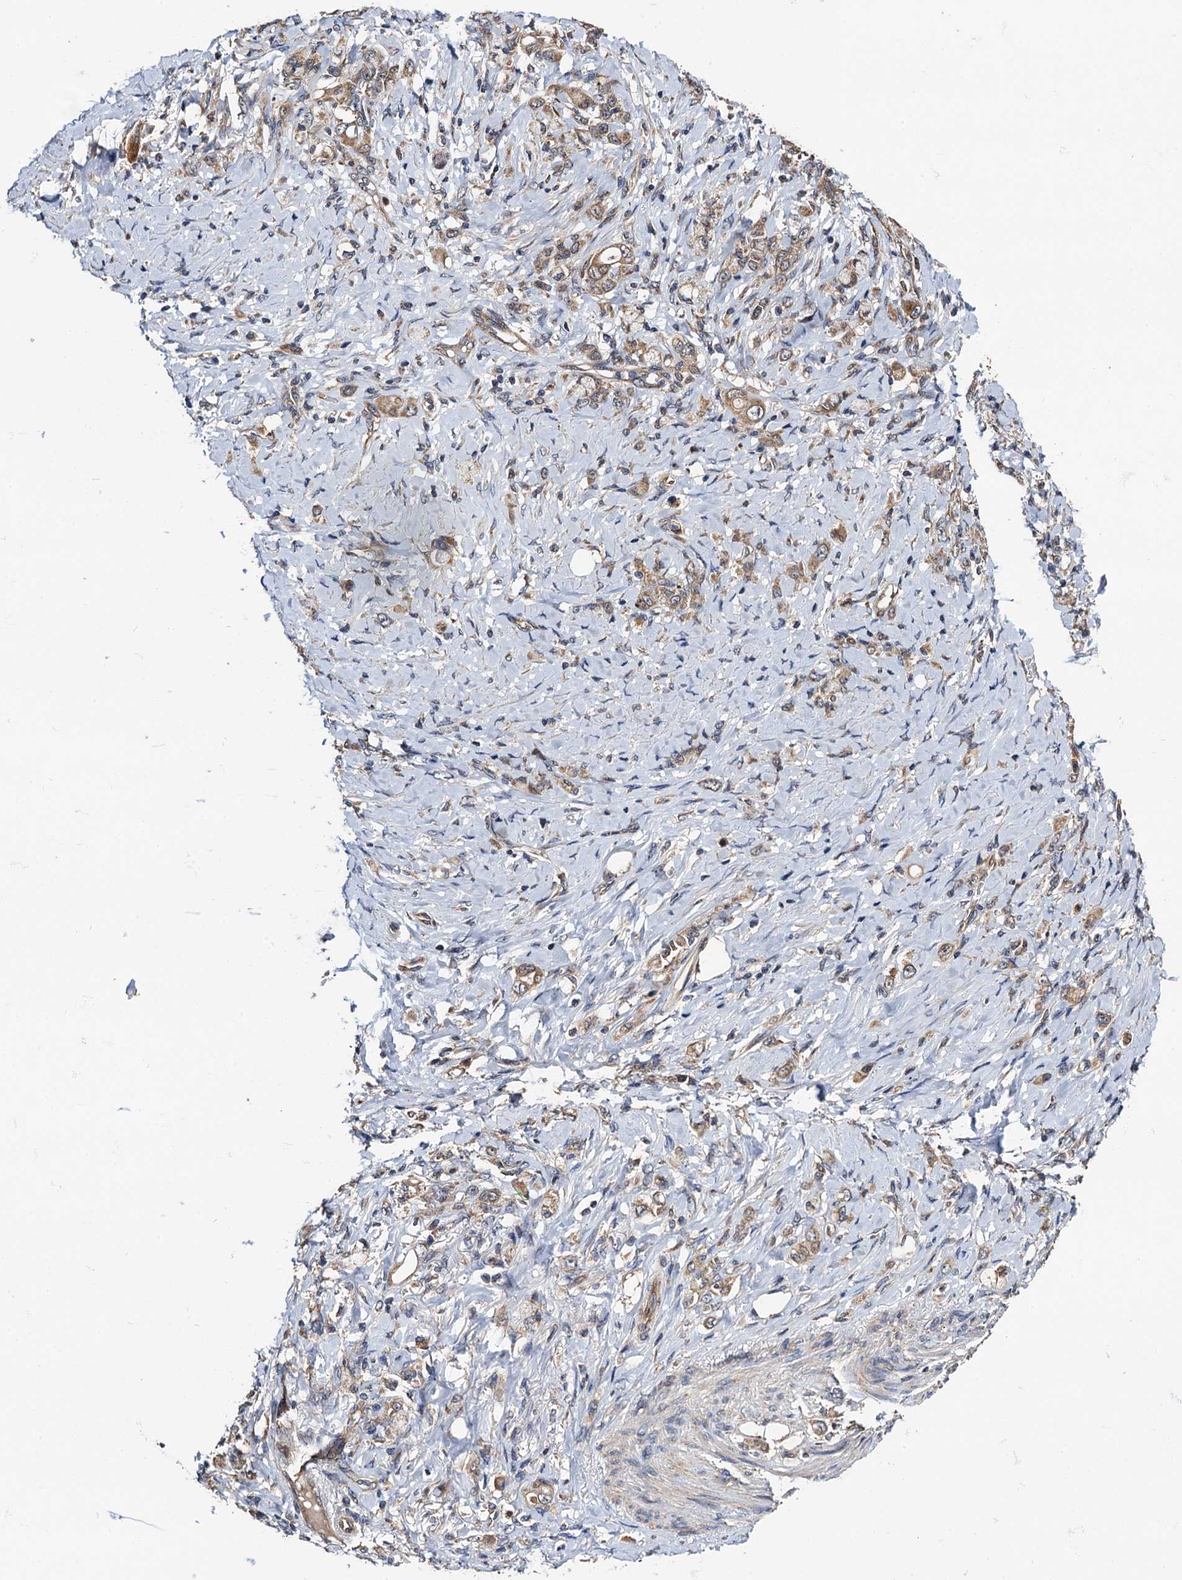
{"staining": {"intensity": "moderate", "quantity": ">75%", "location": "cytoplasmic/membranous"}, "tissue": "stomach cancer", "cell_type": "Tumor cells", "image_type": "cancer", "snomed": [{"axis": "morphology", "description": "Adenocarcinoma, NOS"}, {"axis": "topography", "description": "Stomach"}], "caption": "Approximately >75% of tumor cells in stomach cancer (adenocarcinoma) display moderate cytoplasmic/membranous protein positivity as visualized by brown immunohistochemical staining.", "gene": "NAA16", "patient": {"sex": "female", "age": 79}}